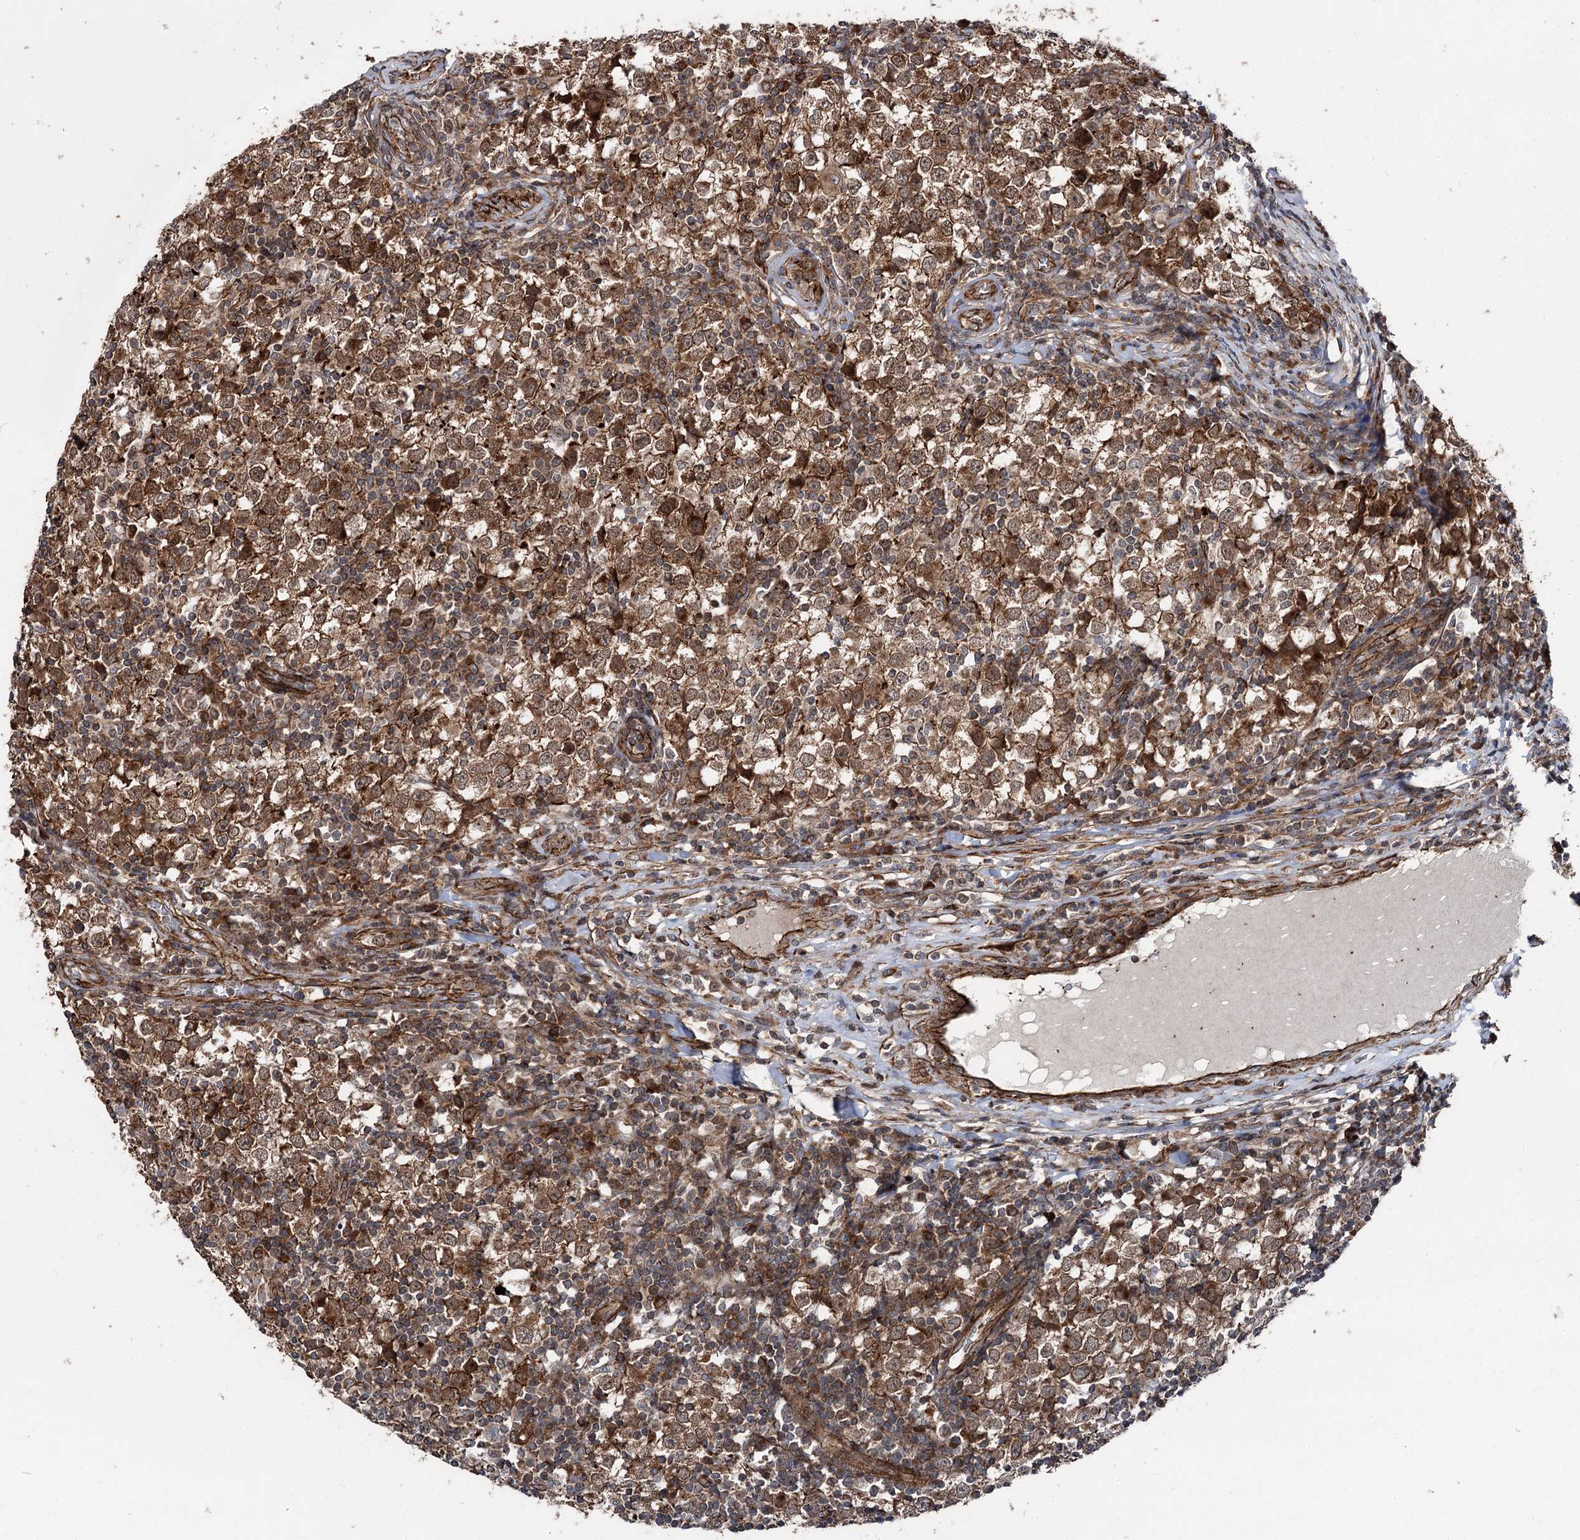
{"staining": {"intensity": "moderate", "quantity": ">75%", "location": "cytoplasmic/membranous"}, "tissue": "testis cancer", "cell_type": "Tumor cells", "image_type": "cancer", "snomed": [{"axis": "morphology", "description": "Seminoma, NOS"}, {"axis": "topography", "description": "Testis"}], "caption": "Immunohistochemistry (IHC) micrograph of neoplastic tissue: human seminoma (testis) stained using IHC demonstrates medium levels of moderate protein expression localized specifically in the cytoplasmic/membranous of tumor cells, appearing as a cytoplasmic/membranous brown color.", "gene": "ITFG2", "patient": {"sex": "male", "age": 65}}